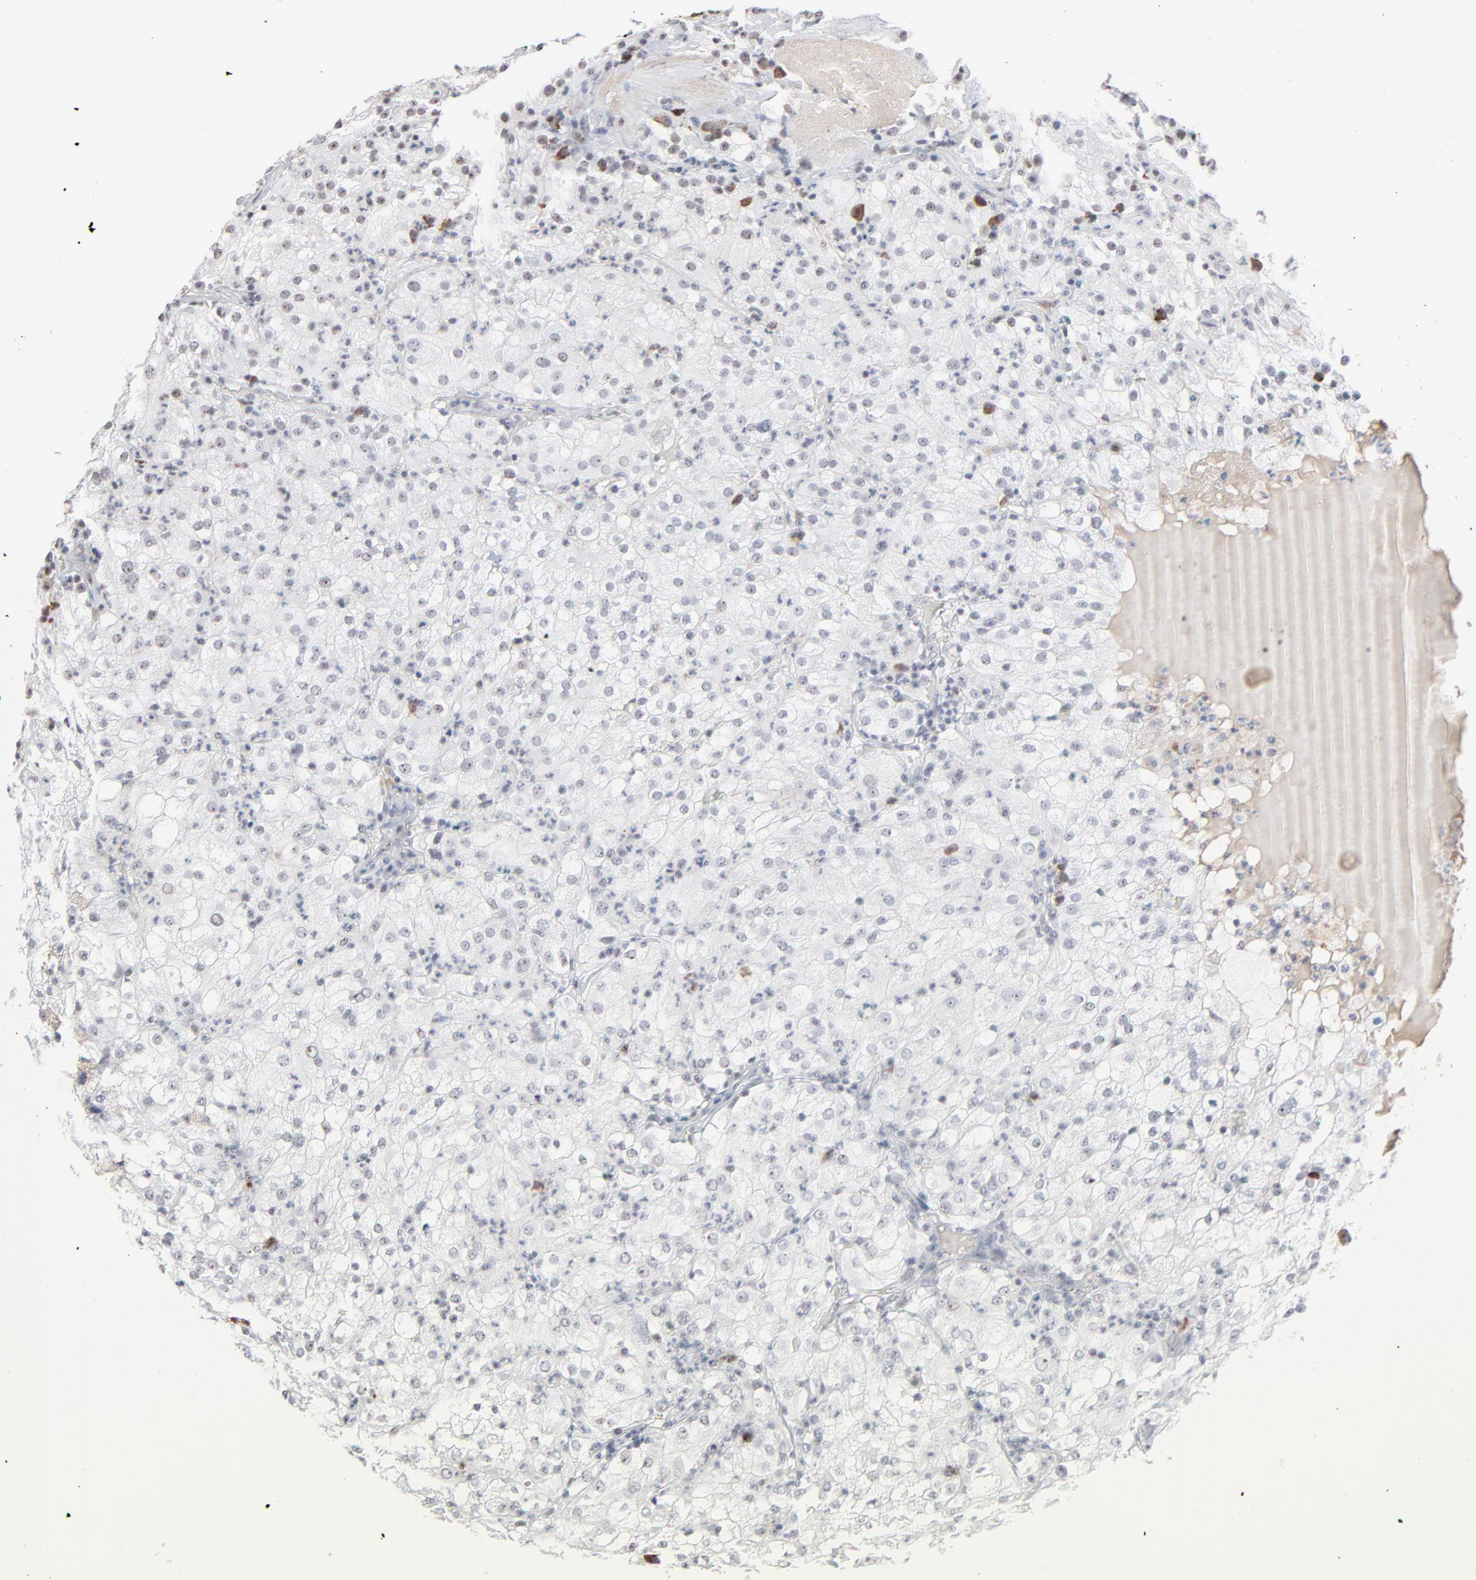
{"staining": {"intensity": "negative", "quantity": "none", "location": "none"}, "tissue": "renal cancer", "cell_type": "Tumor cells", "image_type": "cancer", "snomed": [{"axis": "morphology", "description": "Adenocarcinoma, NOS"}, {"axis": "topography", "description": "Kidney"}], "caption": "An immunohistochemistry (IHC) image of renal cancer is shown. There is no staining in tumor cells of renal cancer.", "gene": "MPHOSPH6", "patient": {"sex": "male", "age": 59}}